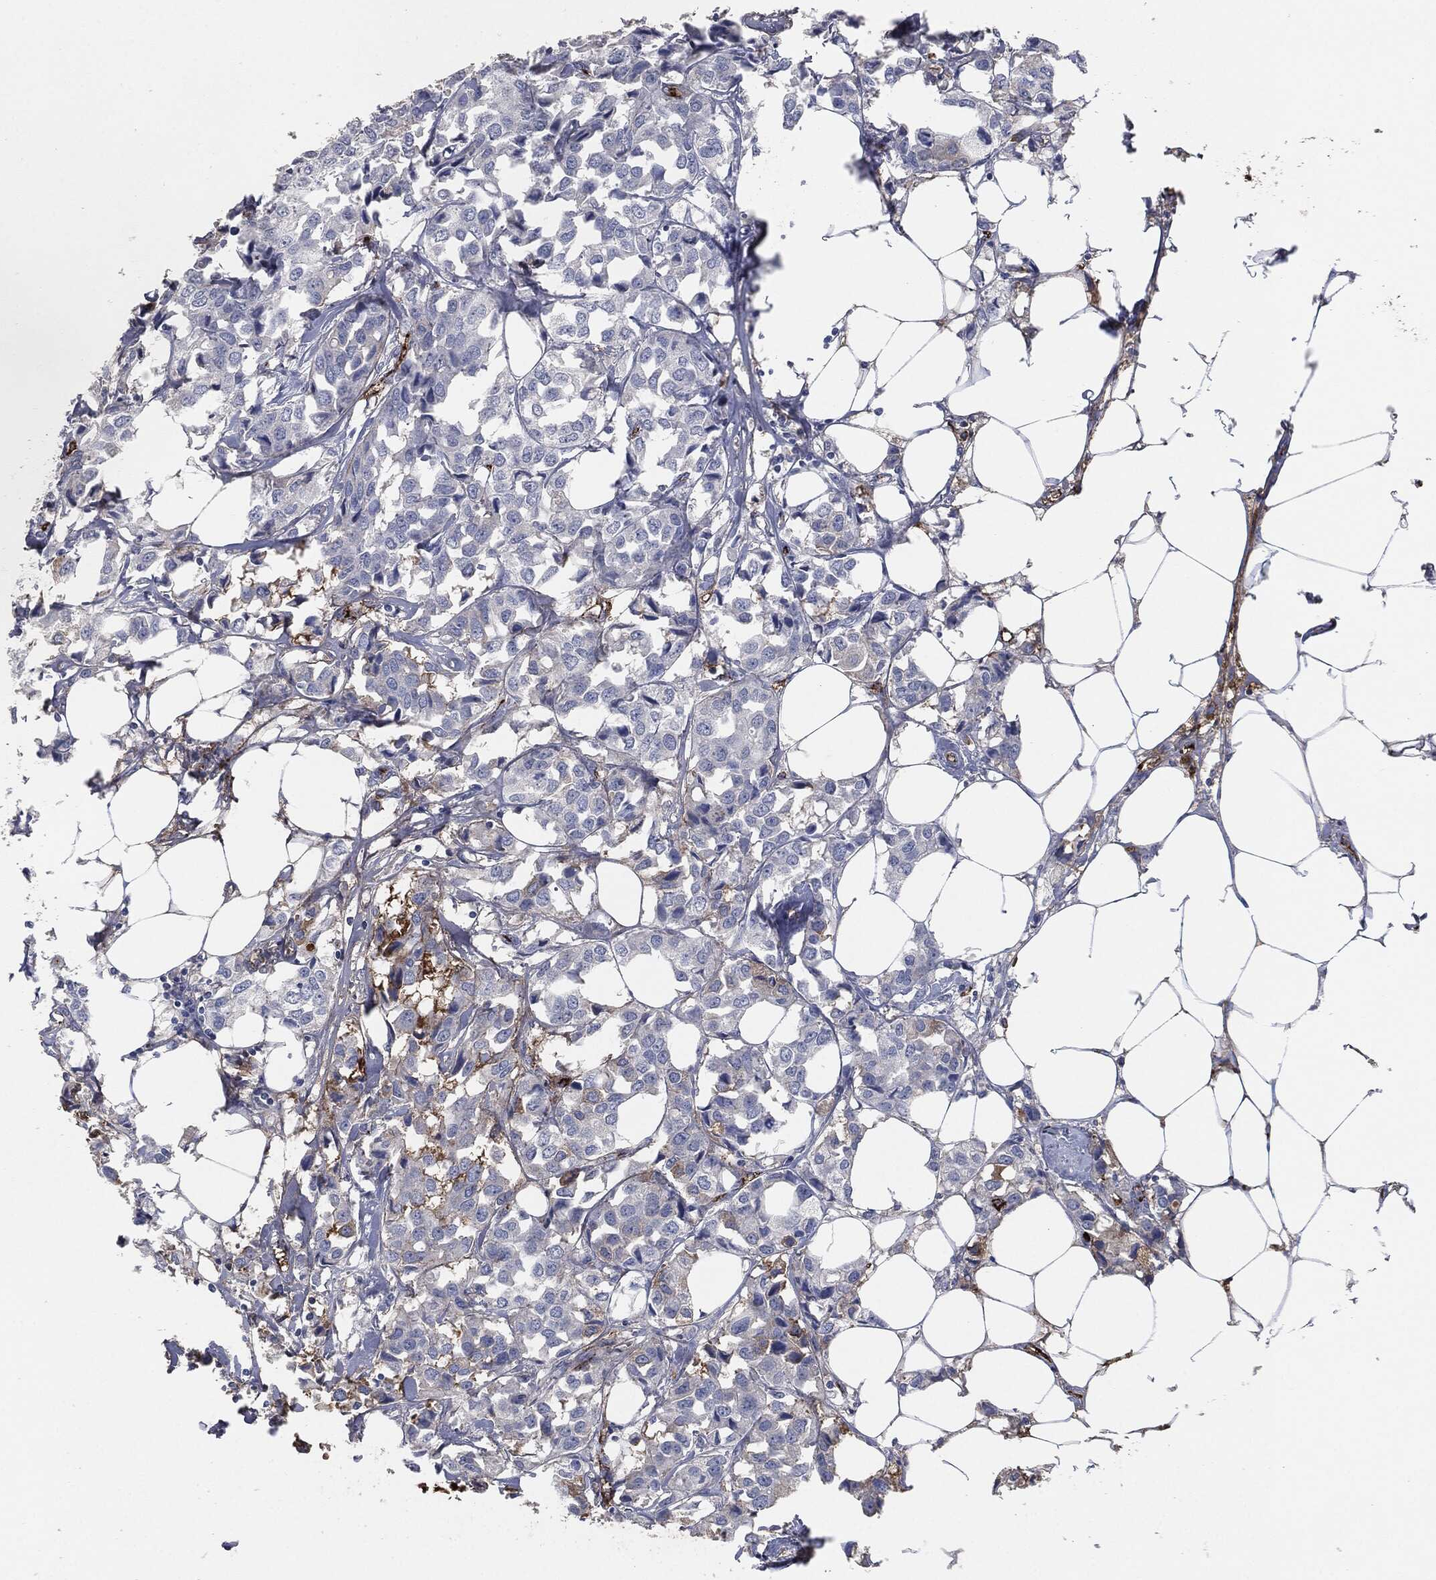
{"staining": {"intensity": "negative", "quantity": "none", "location": "none"}, "tissue": "breast cancer", "cell_type": "Tumor cells", "image_type": "cancer", "snomed": [{"axis": "morphology", "description": "Duct carcinoma"}, {"axis": "topography", "description": "Breast"}], "caption": "Immunohistochemistry micrograph of neoplastic tissue: human breast cancer (intraductal carcinoma) stained with DAB (3,3'-diaminobenzidine) displays no significant protein positivity in tumor cells. (DAB IHC with hematoxylin counter stain).", "gene": "APOB", "patient": {"sex": "female", "age": 80}}